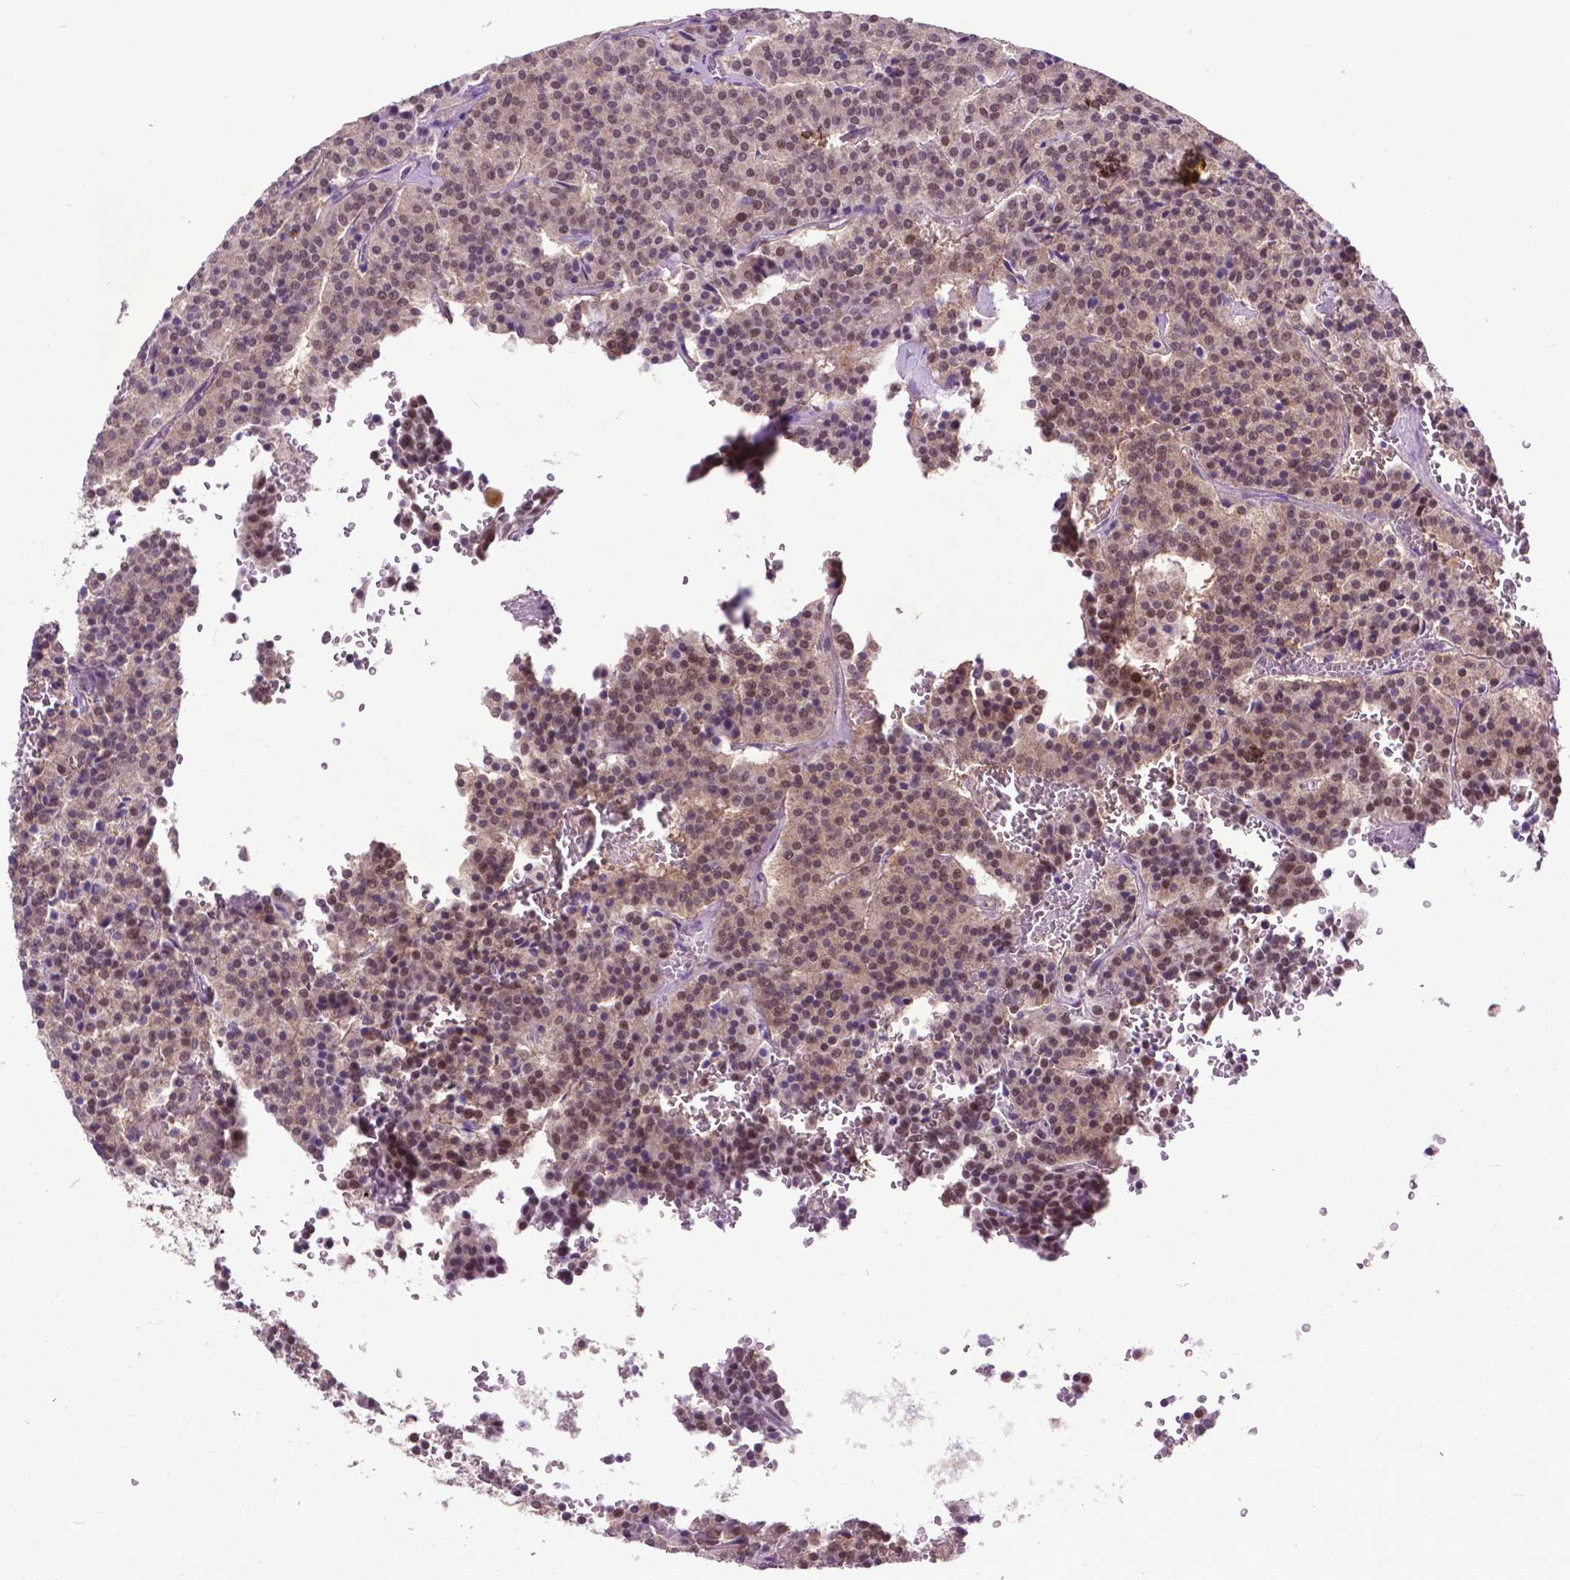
{"staining": {"intensity": "weak", "quantity": ">75%", "location": "nuclear"}, "tissue": "carcinoid", "cell_type": "Tumor cells", "image_type": "cancer", "snomed": [{"axis": "morphology", "description": "Carcinoid, malignant, NOS"}, {"axis": "topography", "description": "Lung"}], "caption": "The immunohistochemical stain shows weak nuclear positivity in tumor cells of carcinoid (malignant) tissue.", "gene": "FAF1", "patient": {"sex": "male", "age": 70}}